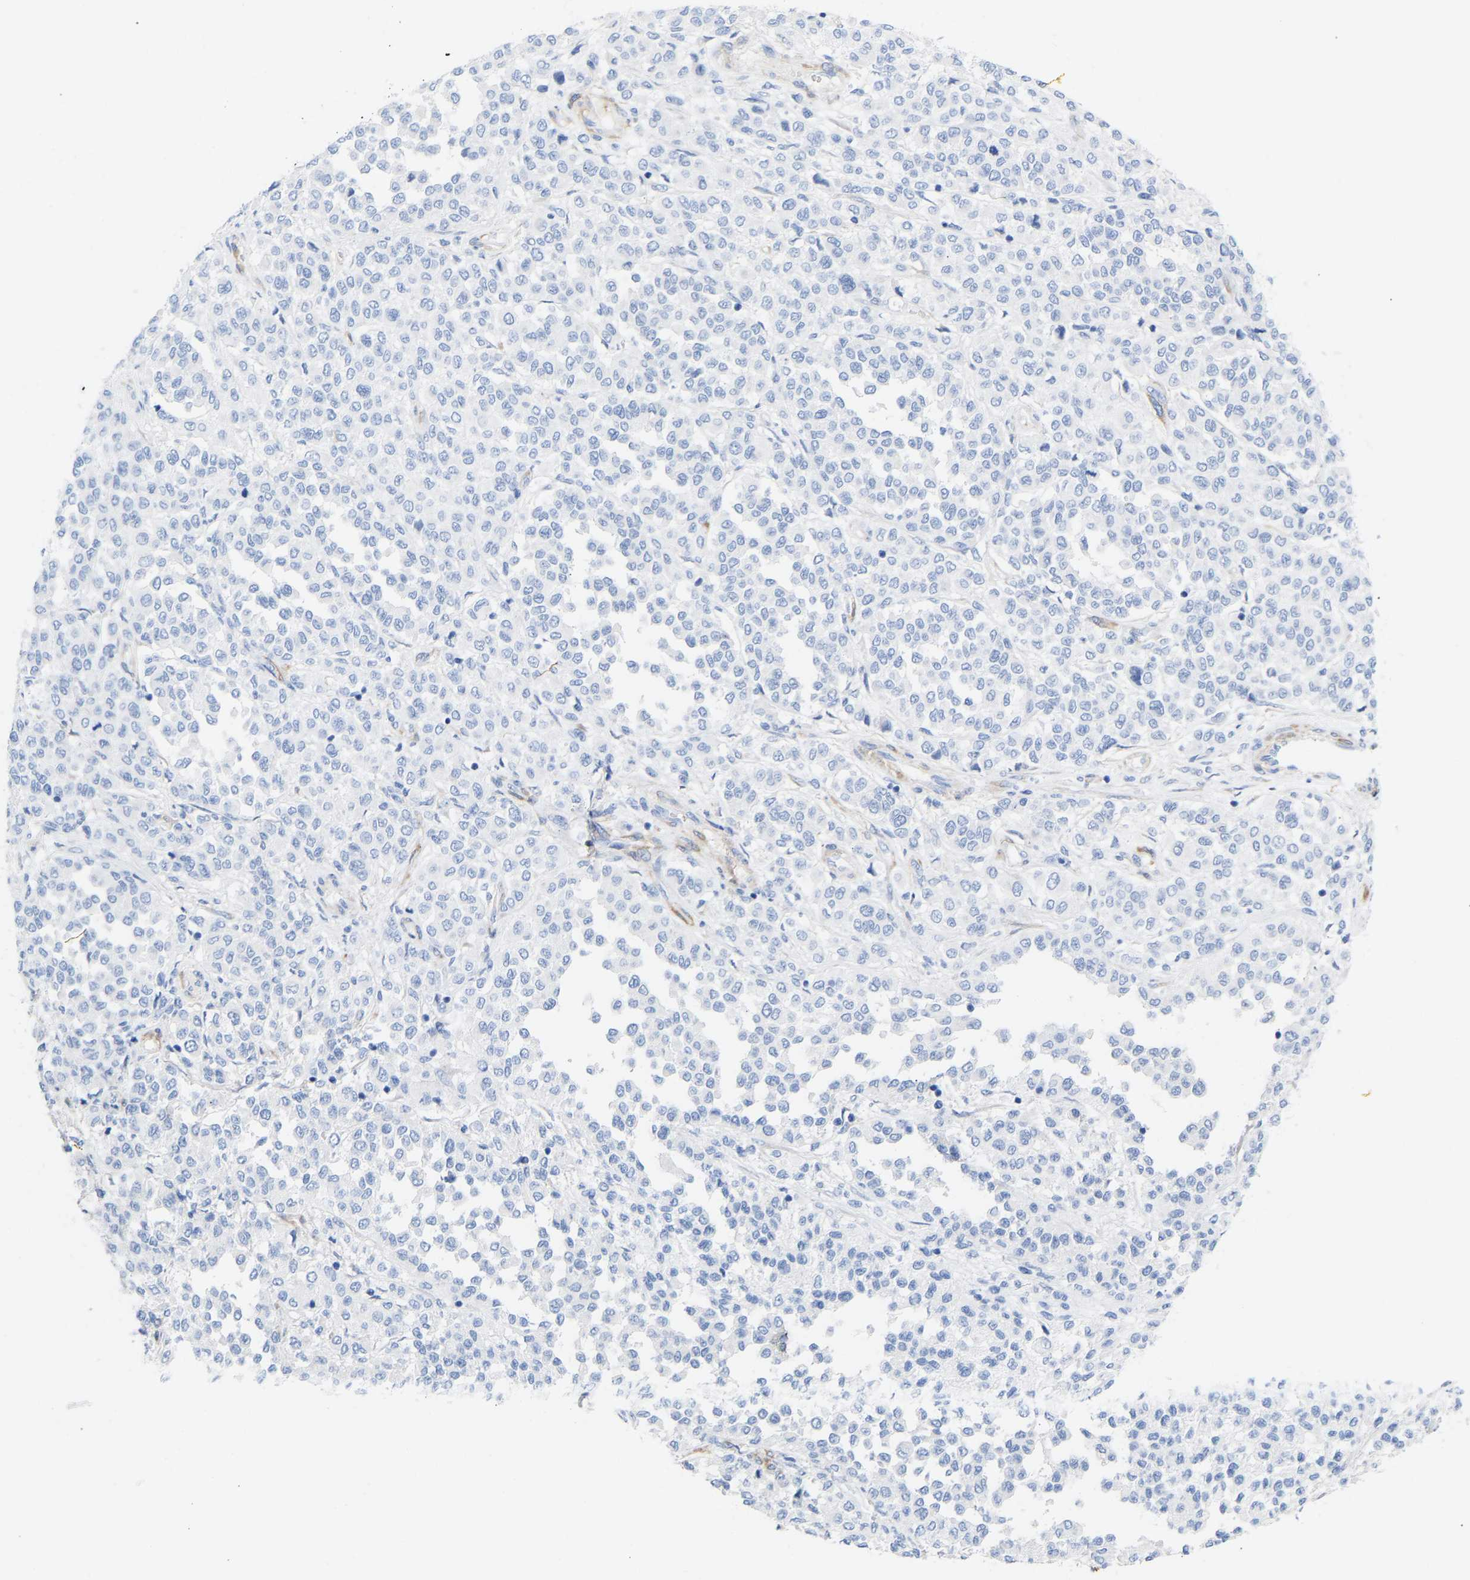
{"staining": {"intensity": "negative", "quantity": "none", "location": "none"}, "tissue": "melanoma", "cell_type": "Tumor cells", "image_type": "cancer", "snomed": [{"axis": "morphology", "description": "Malignant melanoma, Metastatic site"}, {"axis": "topography", "description": "Pancreas"}], "caption": "A high-resolution histopathology image shows immunohistochemistry staining of melanoma, which shows no significant expression in tumor cells. Nuclei are stained in blue.", "gene": "AMPH", "patient": {"sex": "female", "age": 30}}